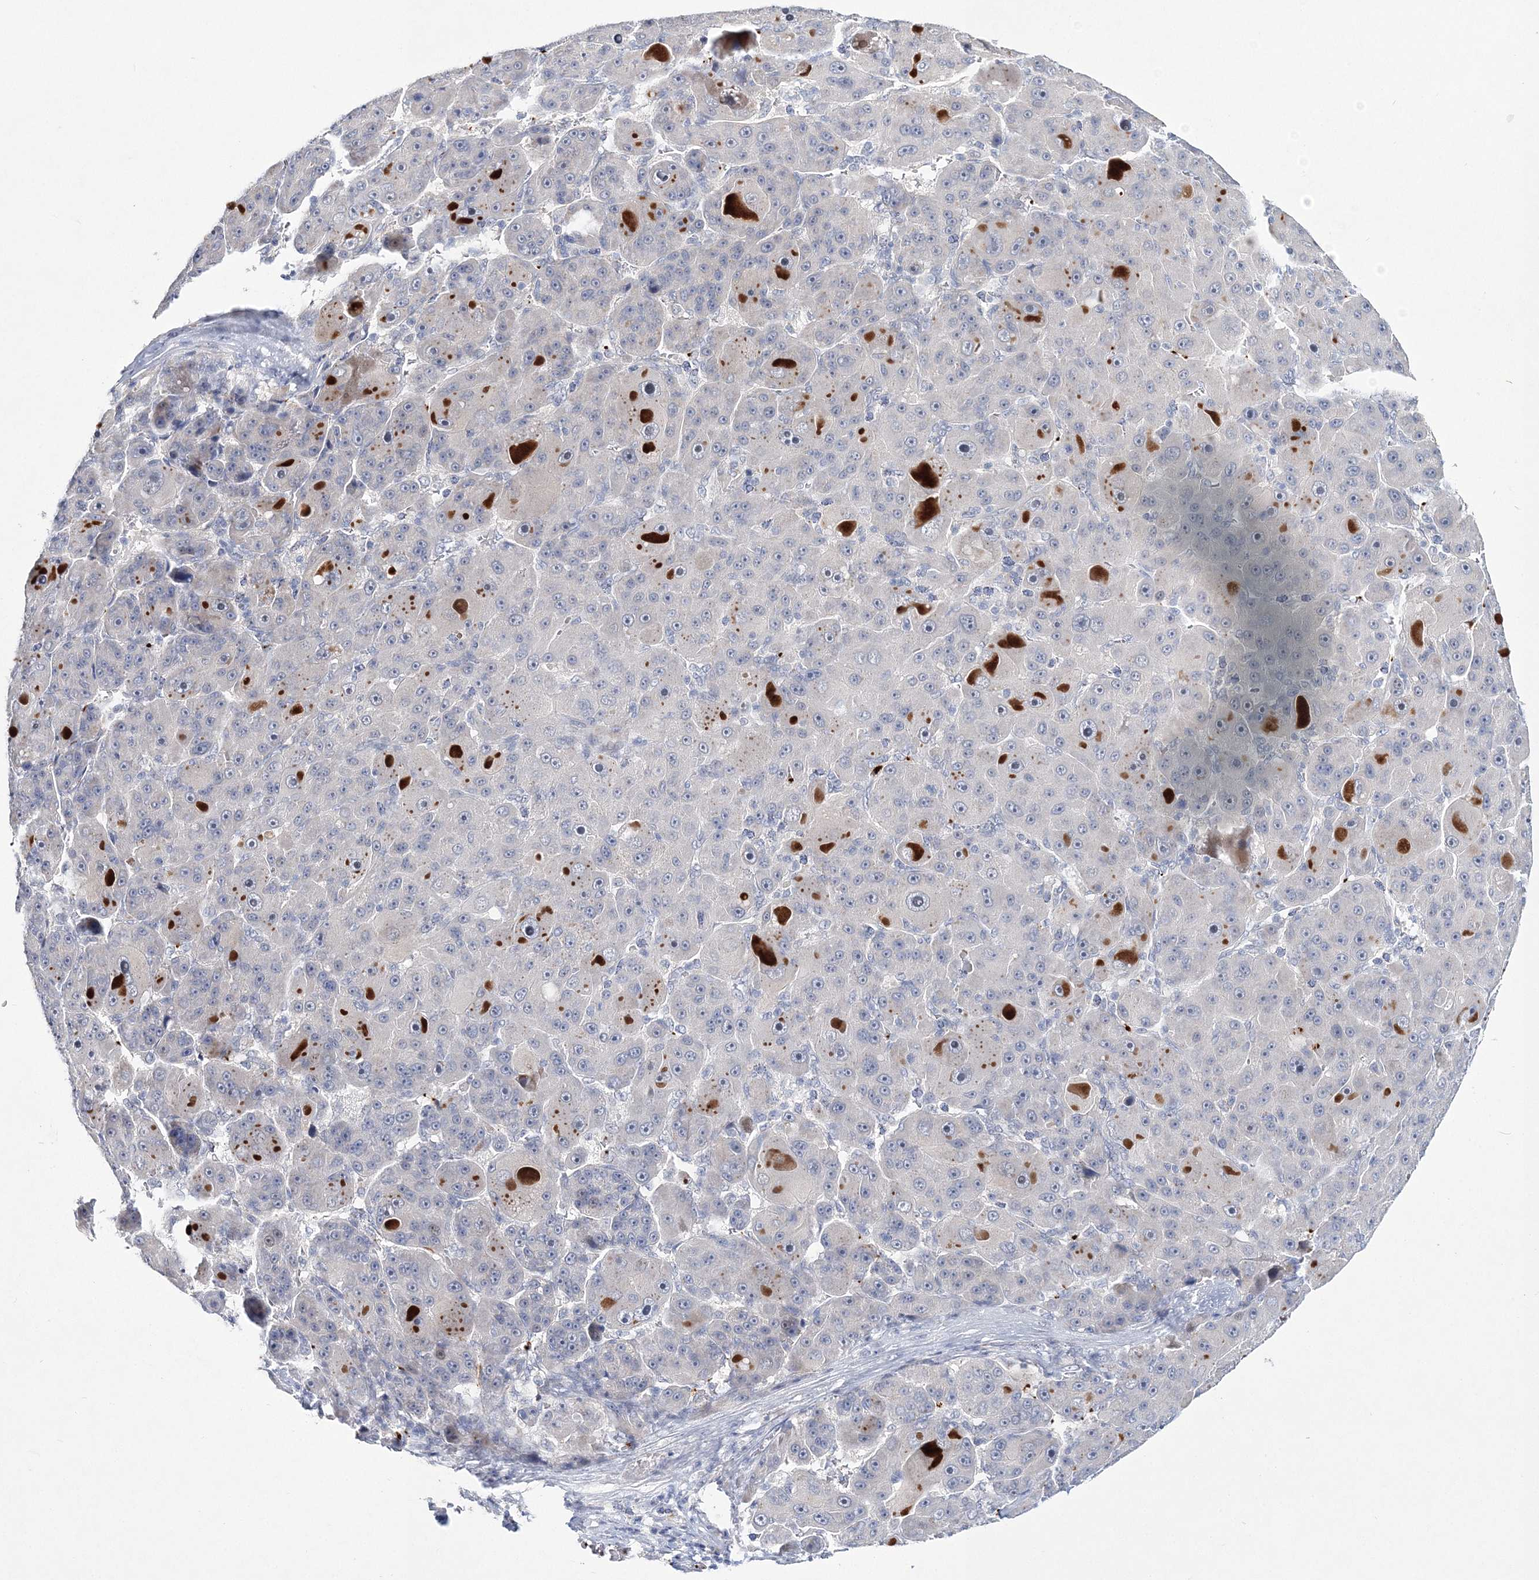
{"staining": {"intensity": "negative", "quantity": "none", "location": "none"}, "tissue": "liver cancer", "cell_type": "Tumor cells", "image_type": "cancer", "snomed": [{"axis": "morphology", "description": "Carcinoma, Hepatocellular, NOS"}, {"axis": "topography", "description": "Liver"}], "caption": "Immunohistochemical staining of human hepatocellular carcinoma (liver) exhibits no significant expression in tumor cells.", "gene": "MYOZ2", "patient": {"sex": "male", "age": 76}}